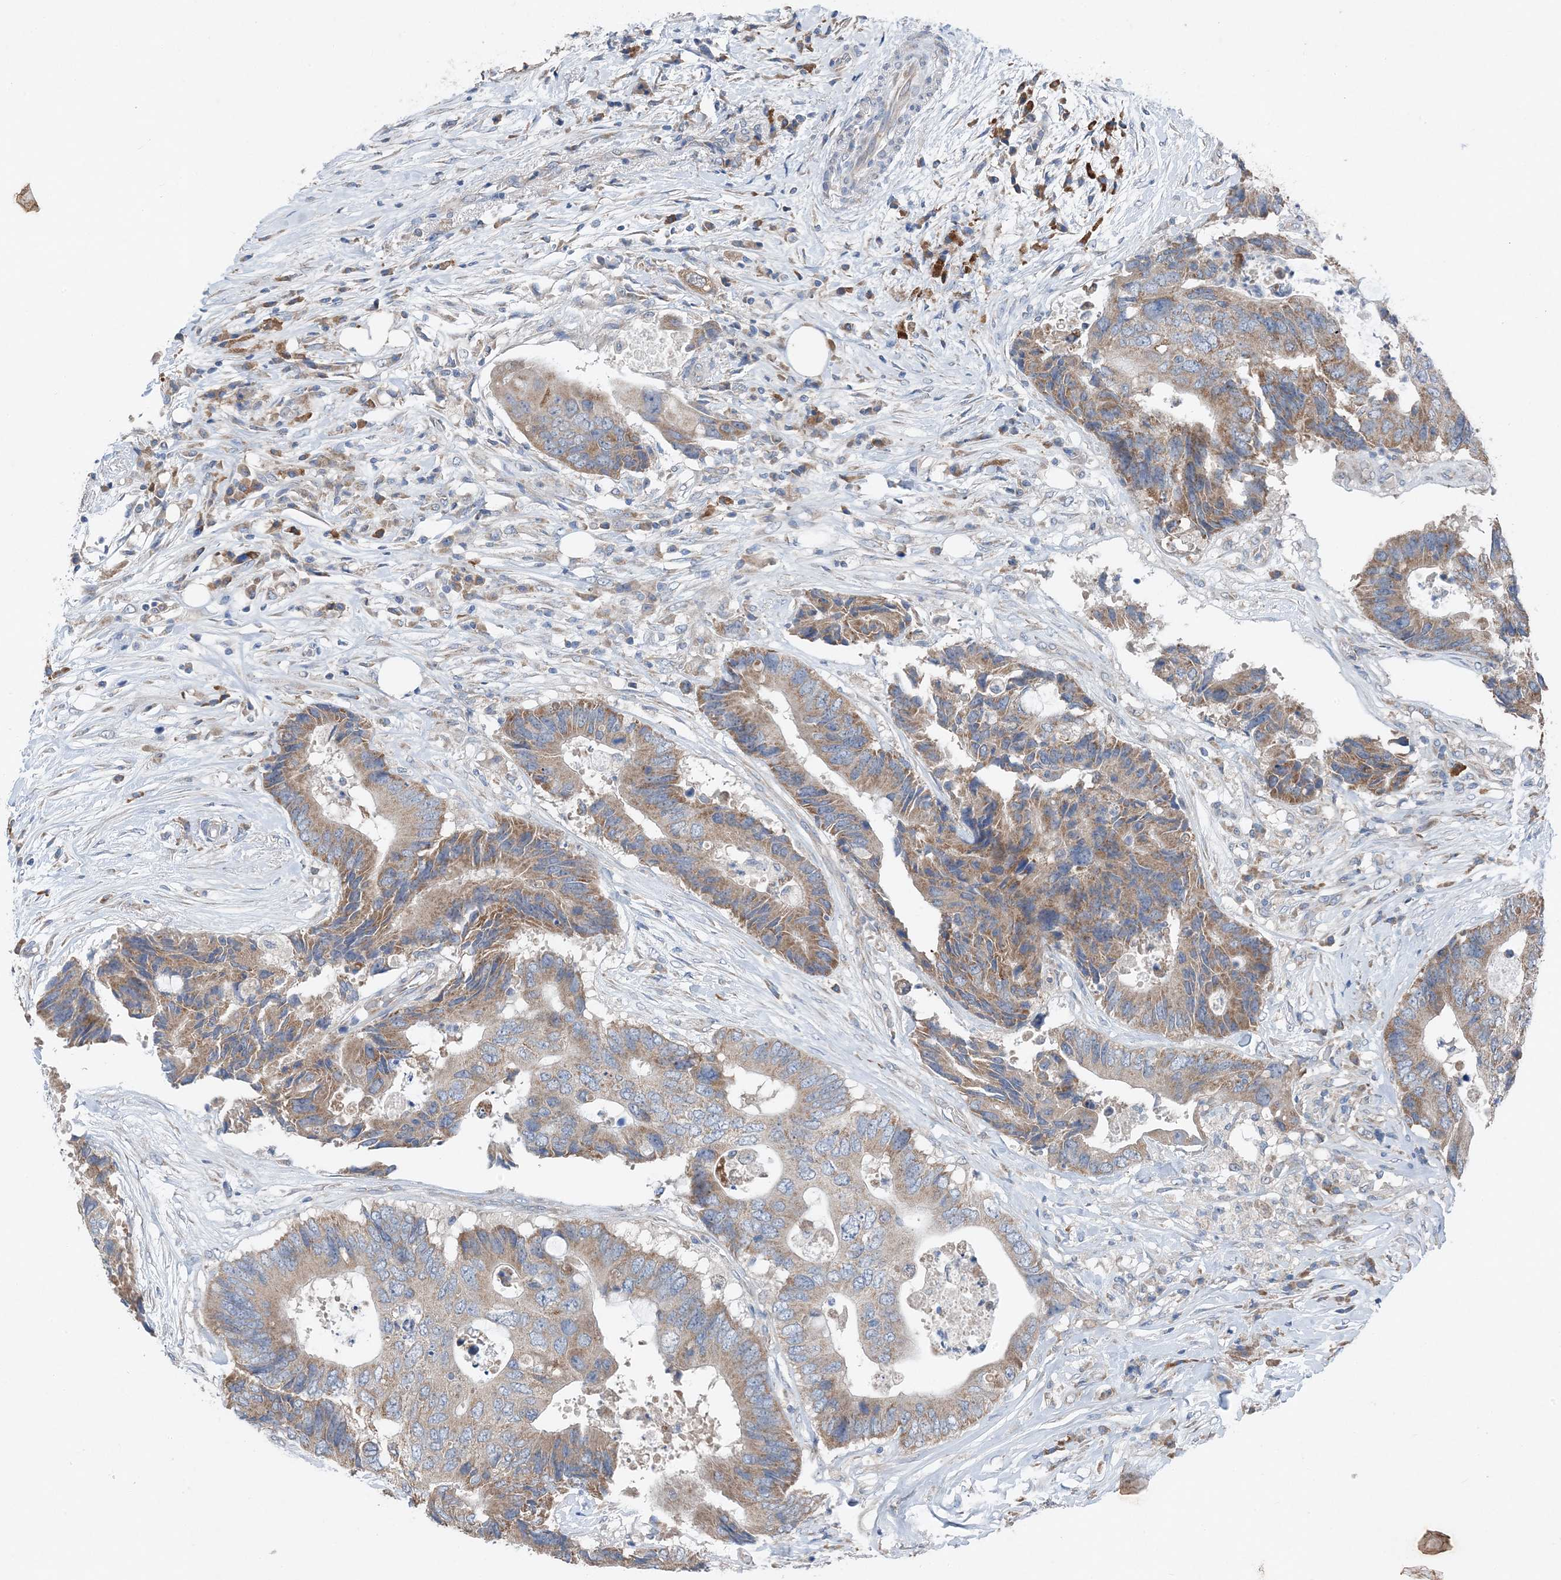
{"staining": {"intensity": "moderate", "quantity": "25%-75%", "location": "cytoplasmic/membranous"}, "tissue": "colorectal cancer", "cell_type": "Tumor cells", "image_type": "cancer", "snomed": [{"axis": "morphology", "description": "Adenocarcinoma, NOS"}, {"axis": "topography", "description": "Colon"}], "caption": "Immunohistochemistry image of human adenocarcinoma (colorectal) stained for a protein (brown), which displays medium levels of moderate cytoplasmic/membranous staining in approximately 25%-75% of tumor cells.", "gene": "DHX30", "patient": {"sex": "male", "age": 71}}